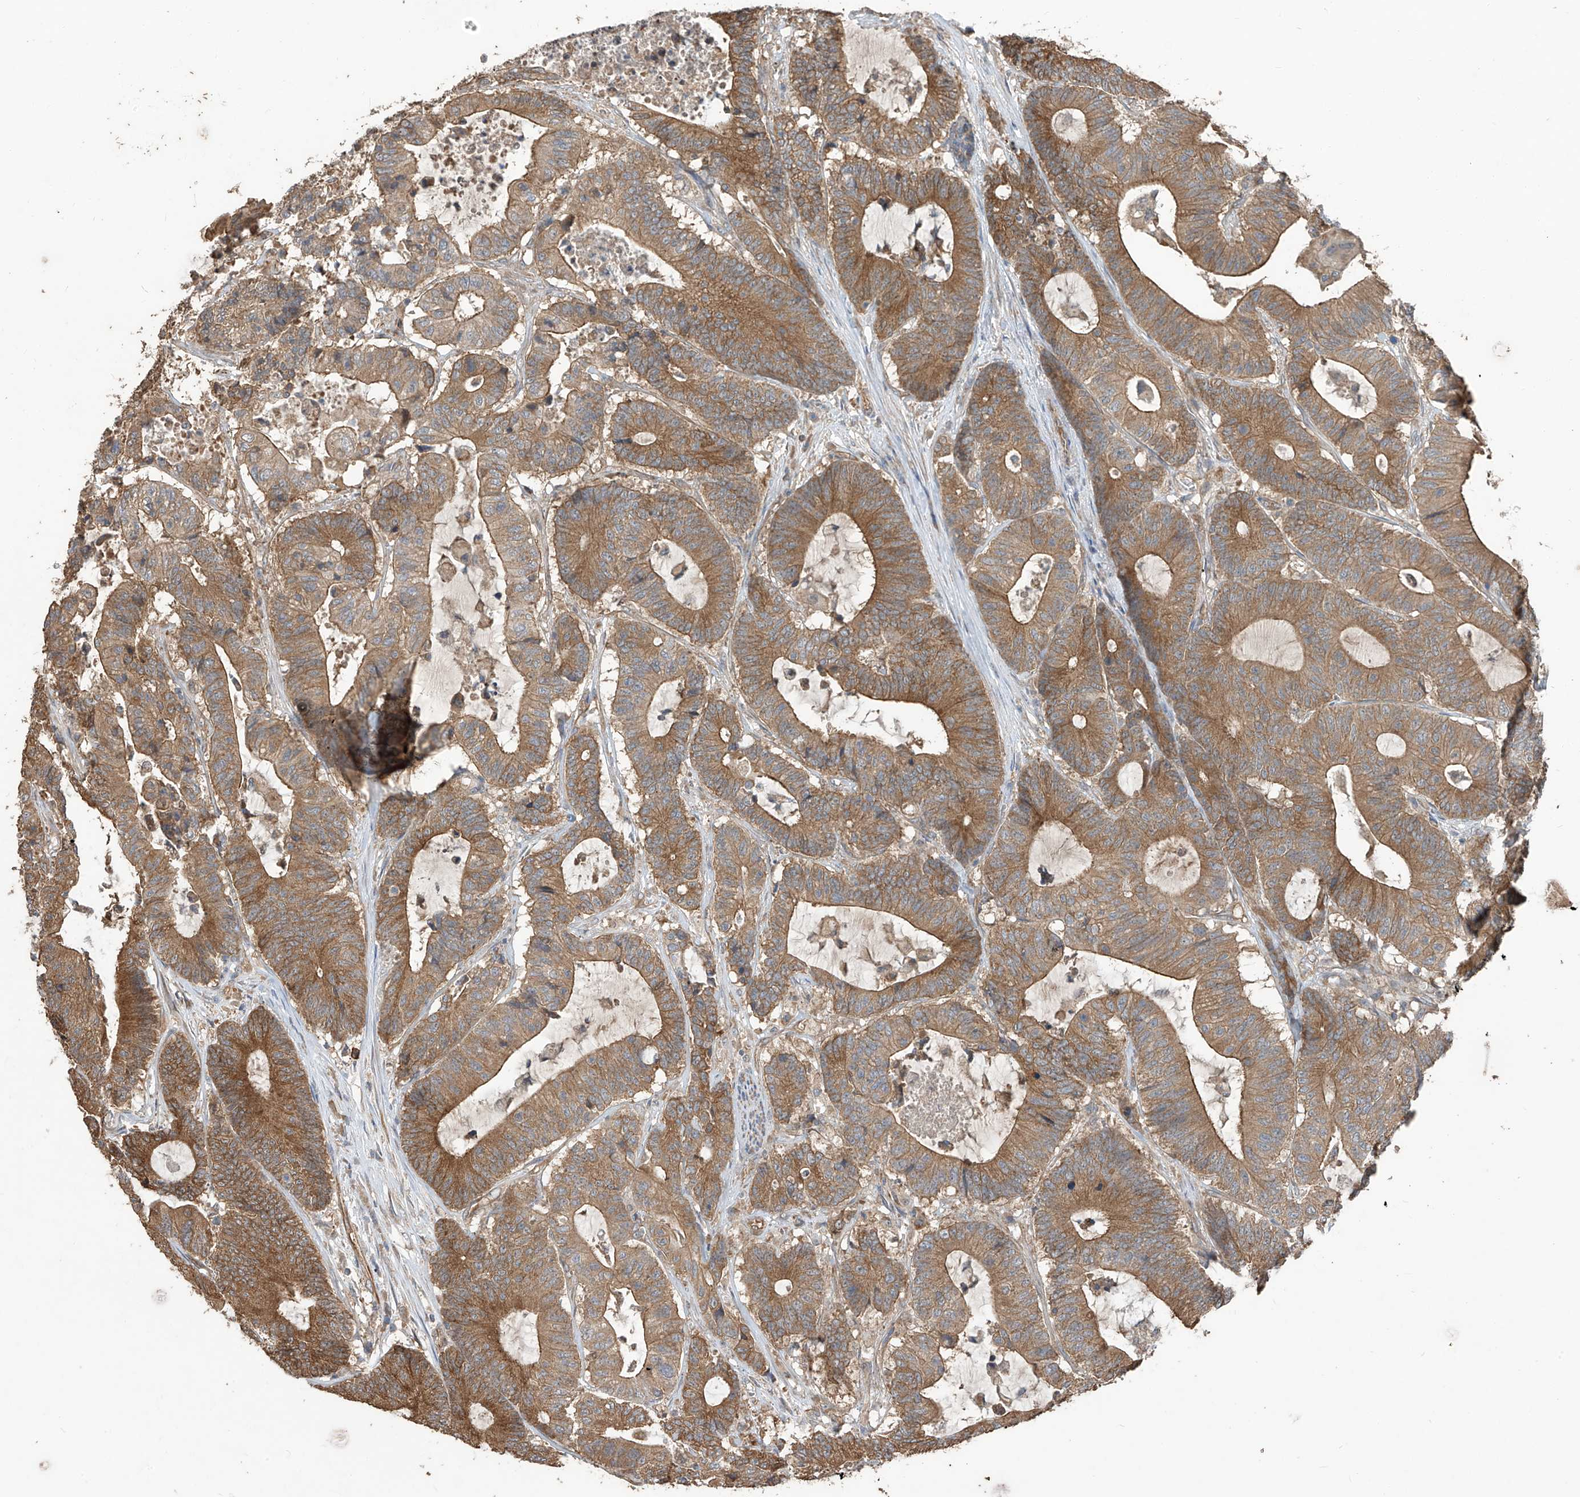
{"staining": {"intensity": "moderate", "quantity": ">75%", "location": "cytoplasmic/membranous"}, "tissue": "colorectal cancer", "cell_type": "Tumor cells", "image_type": "cancer", "snomed": [{"axis": "morphology", "description": "Adenocarcinoma, NOS"}, {"axis": "topography", "description": "Colon"}], "caption": "Tumor cells demonstrate medium levels of moderate cytoplasmic/membranous staining in approximately >75% of cells in colorectal adenocarcinoma. (IHC, brightfield microscopy, high magnification).", "gene": "AGBL5", "patient": {"sex": "female", "age": 84}}